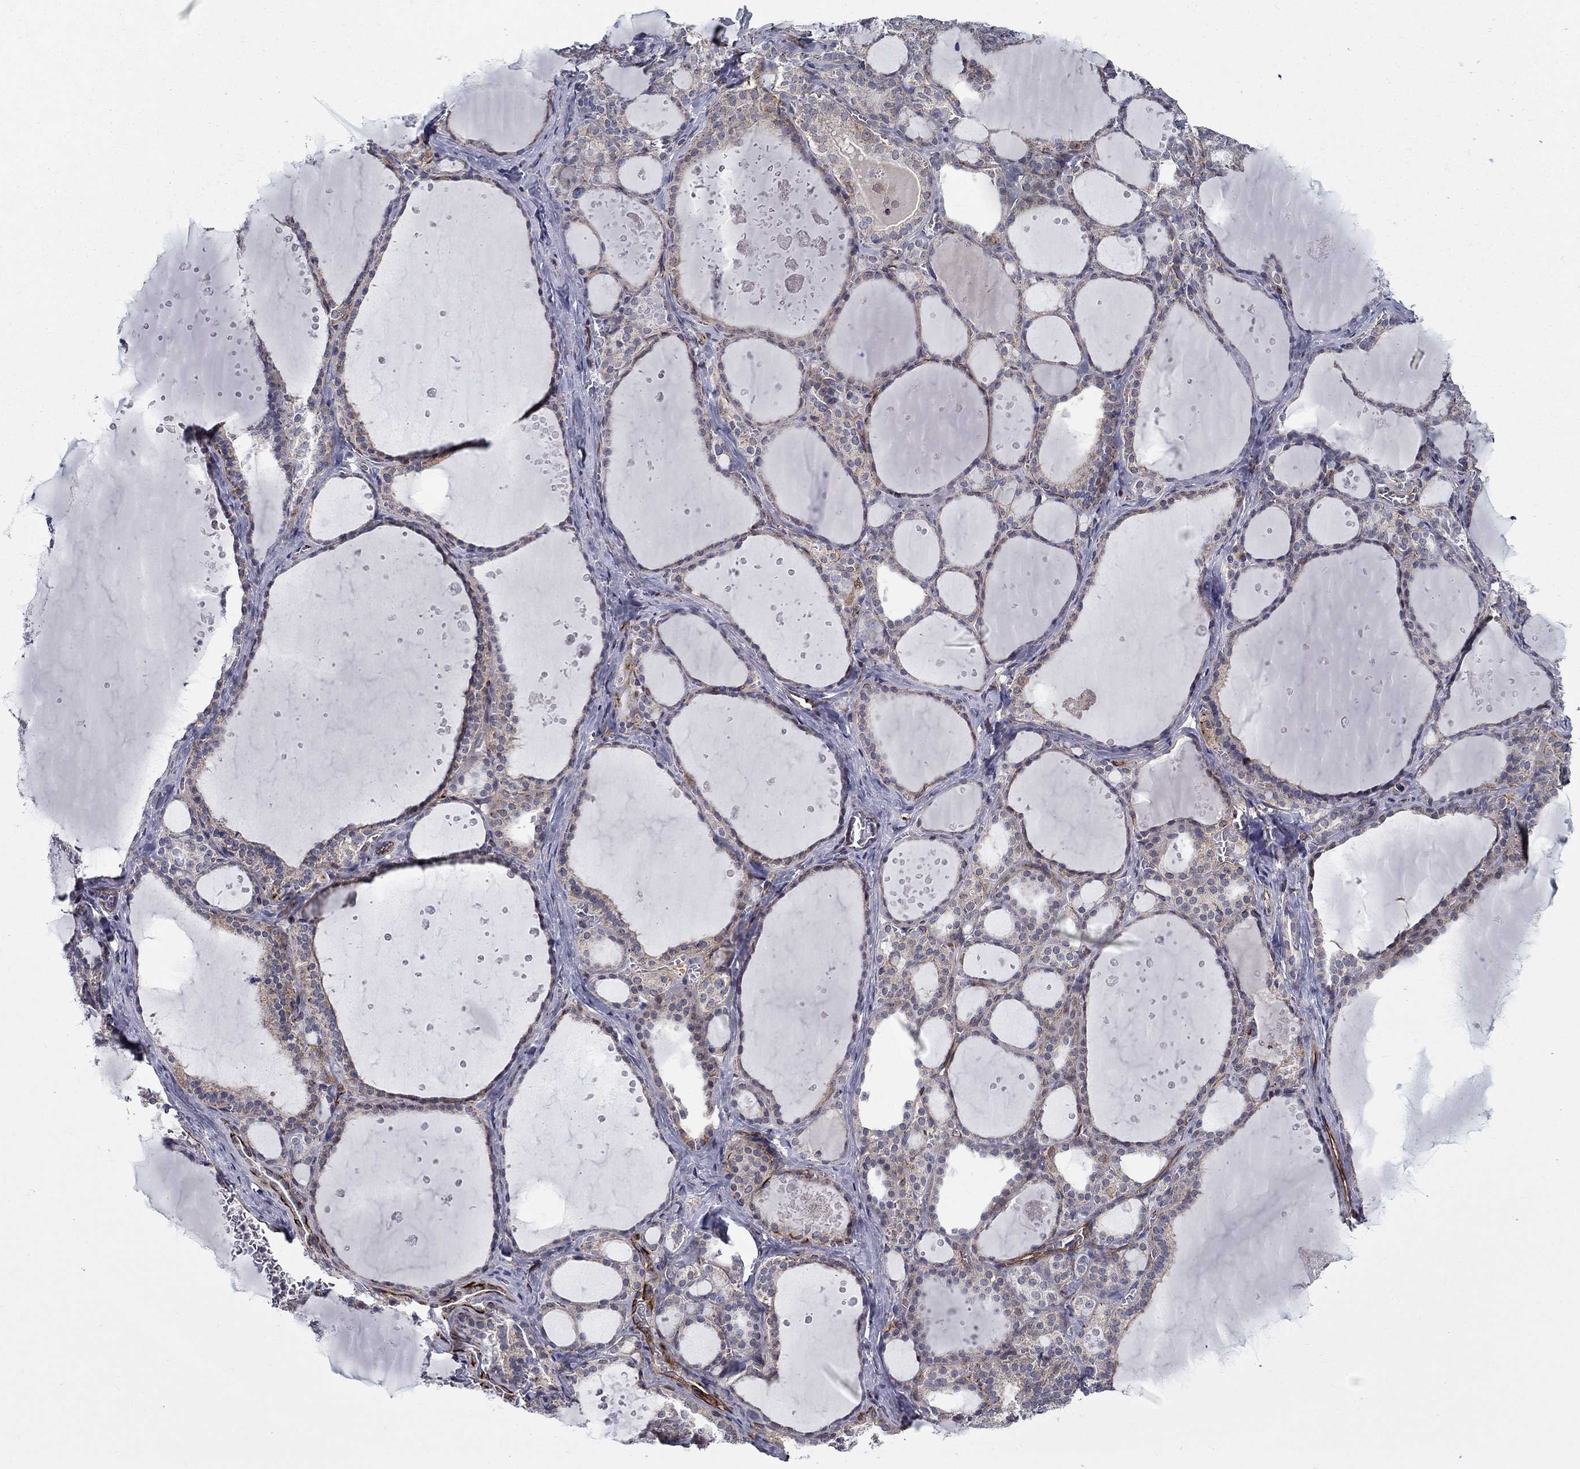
{"staining": {"intensity": "weak", "quantity": "25%-75%", "location": "cytoplasmic/membranous"}, "tissue": "thyroid gland", "cell_type": "Glandular cells", "image_type": "normal", "snomed": [{"axis": "morphology", "description": "Normal tissue, NOS"}, {"axis": "topography", "description": "Thyroid gland"}], "caption": "Immunohistochemistry (DAB) staining of unremarkable human thyroid gland reveals weak cytoplasmic/membranous protein expression in approximately 25%-75% of glandular cells. The protein of interest is stained brown, and the nuclei are stained in blue (DAB IHC with brightfield microscopy, high magnification).", "gene": "LACTB2", "patient": {"sex": "male", "age": 63}}